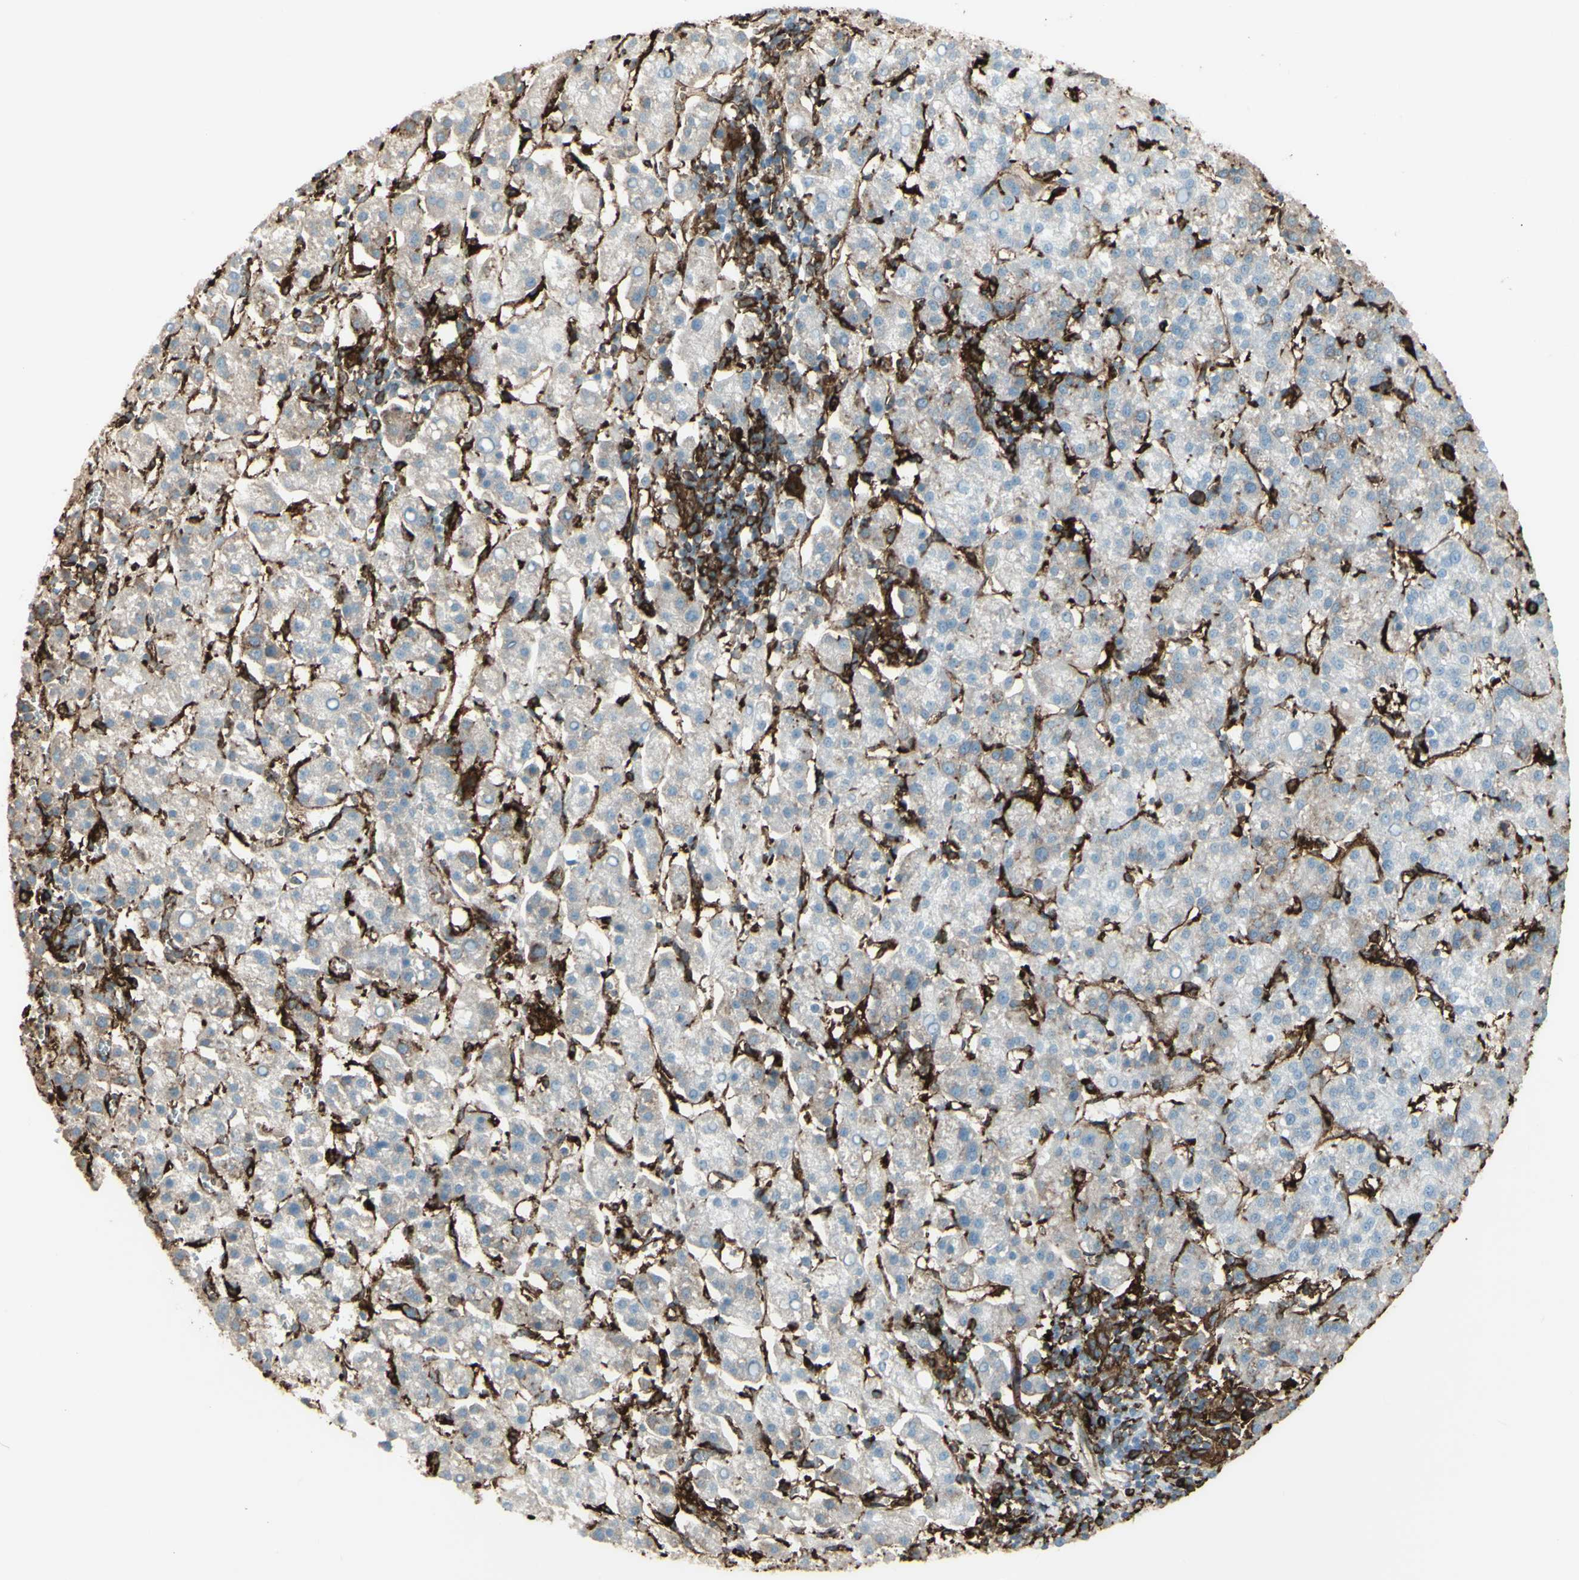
{"staining": {"intensity": "negative", "quantity": "none", "location": "none"}, "tissue": "liver cancer", "cell_type": "Tumor cells", "image_type": "cancer", "snomed": [{"axis": "morphology", "description": "Carcinoma, Hepatocellular, NOS"}, {"axis": "topography", "description": "Liver"}], "caption": "High power microscopy photomicrograph of an immunohistochemistry (IHC) micrograph of liver hepatocellular carcinoma, revealing no significant staining in tumor cells.", "gene": "HLA-DPB1", "patient": {"sex": "female", "age": 58}}